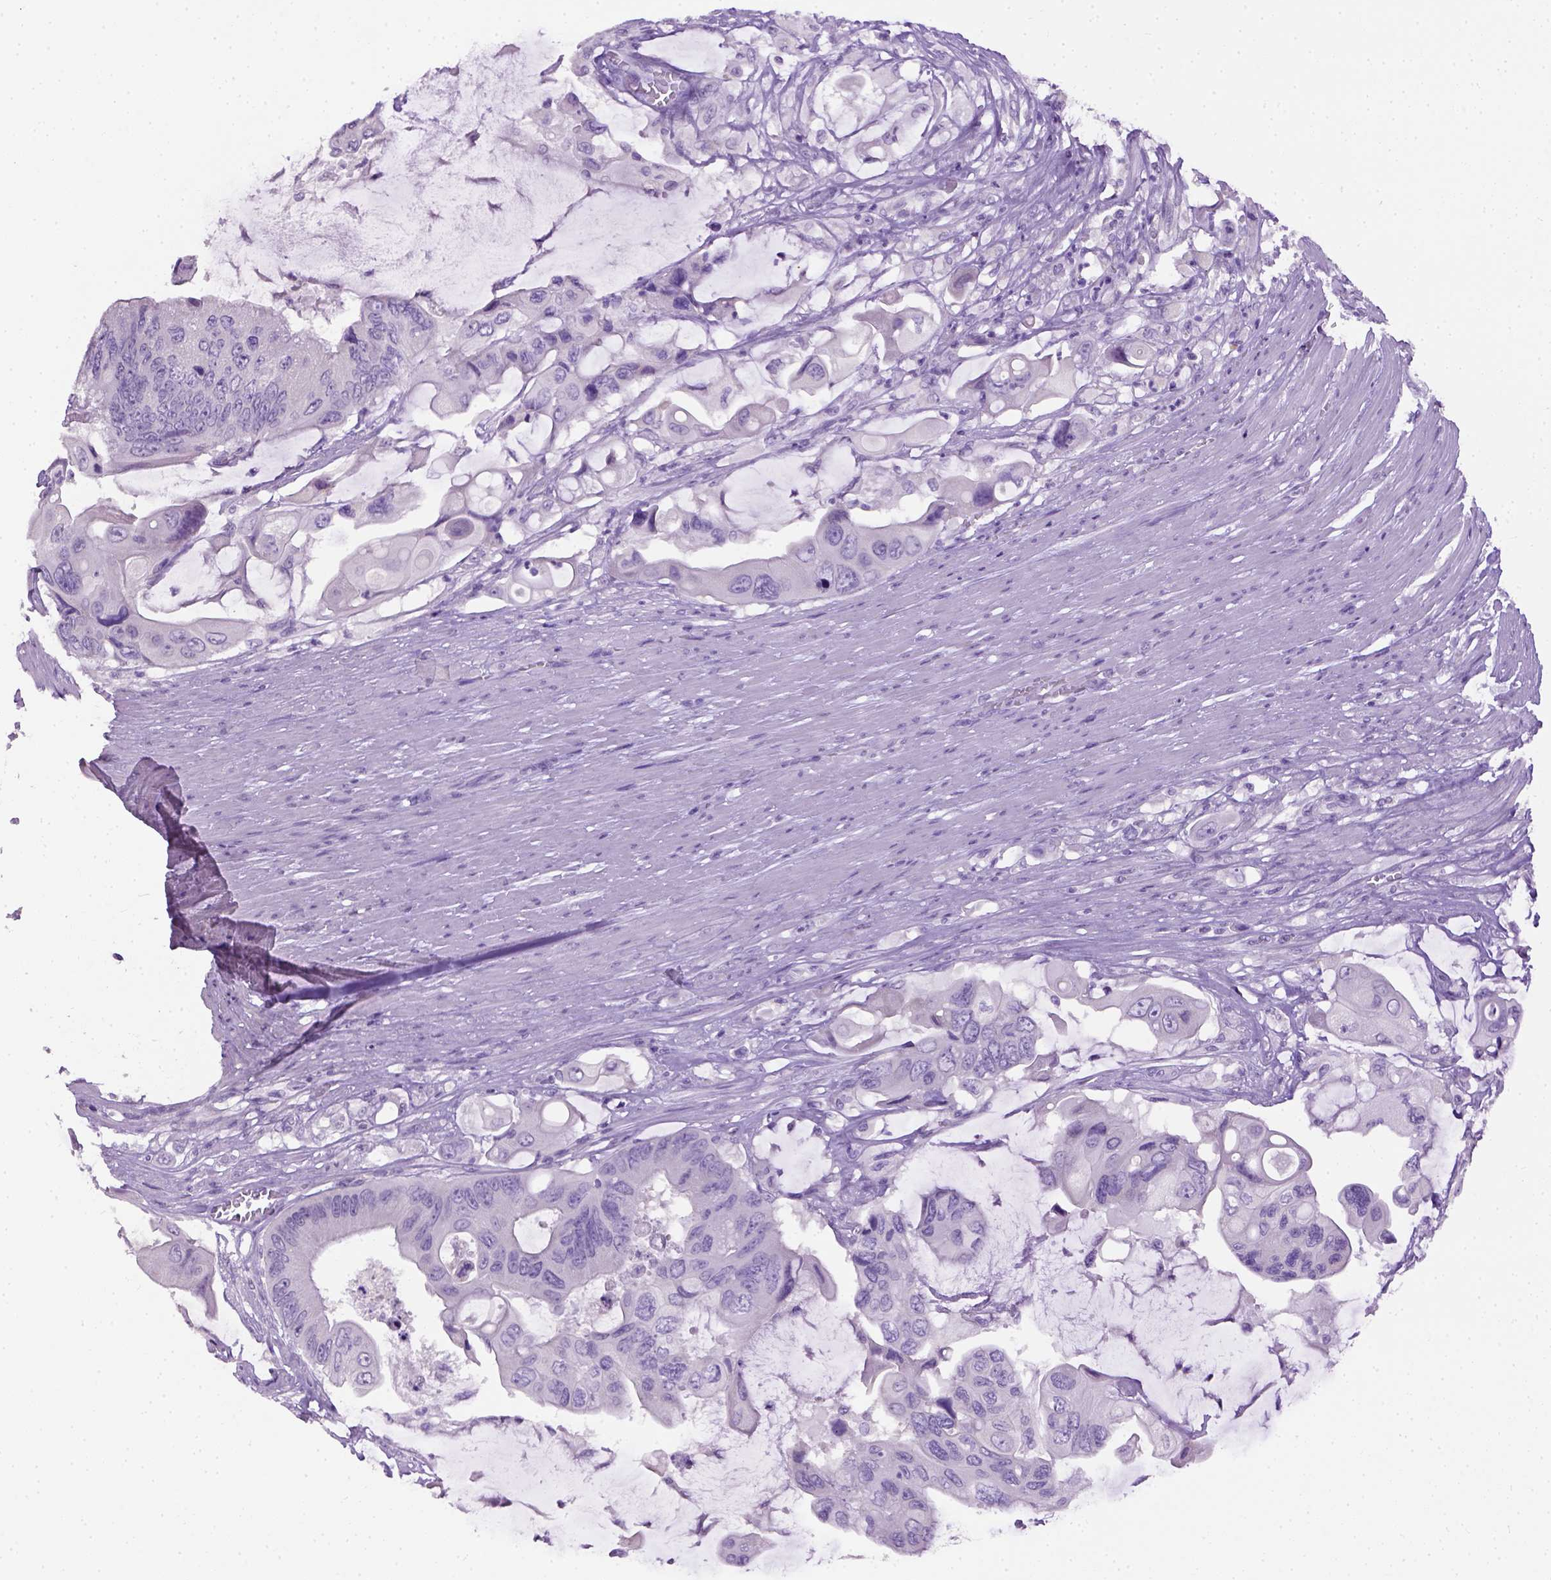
{"staining": {"intensity": "negative", "quantity": "none", "location": "none"}, "tissue": "colorectal cancer", "cell_type": "Tumor cells", "image_type": "cancer", "snomed": [{"axis": "morphology", "description": "Adenocarcinoma, NOS"}, {"axis": "topography", "description": "Rectum"}], "caption": "Colorectal cancer (adenocarcinoma) stained for a protein using immunohistochemistry shows no staining tumor cells.", "gene": "CYP24A1", "patient": {"sex": "male", "age": 63}}